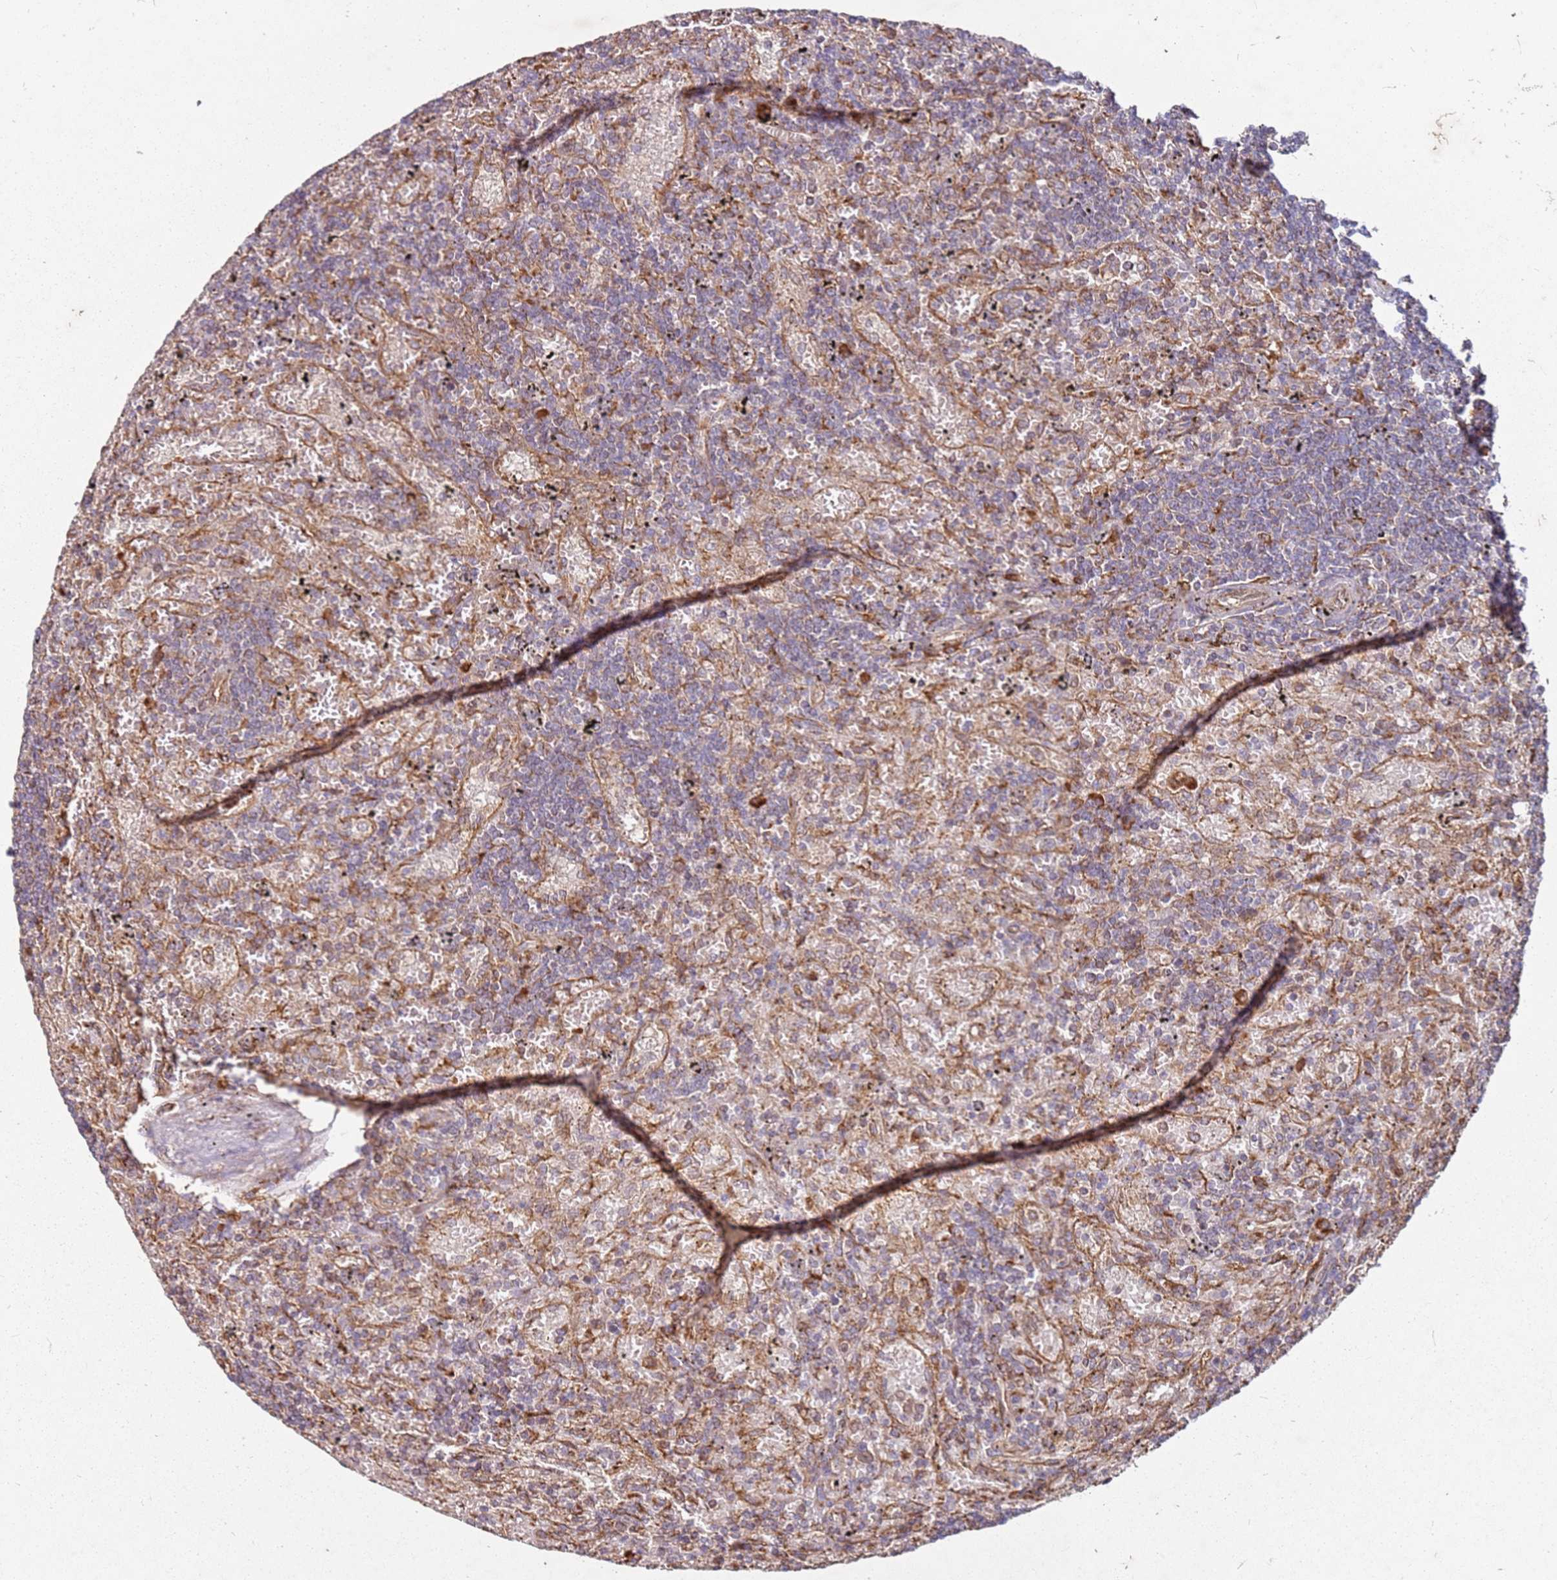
{"staining": {"intensity": "weak", "quantity": "25%-75%", "location": "cytoplasmic/membranous"}, "tissue": "lymphoma", "cell_type": "Tumor cells", "image_type": "cancer", "snomed": [{"axis": "morphology", "description": "Malignant lymphoma, non-Hodgkin's type, Low grade"}, {"axis": "topography", "description": "Spleen"}], "caption": "Low-grade malignant lymphoma, non-Hodgkin's type stained with a protein marker shows weak staining in tumor cells.", "gene": "ARFRP1", "patient": {"sex": "male", "age": 76}}